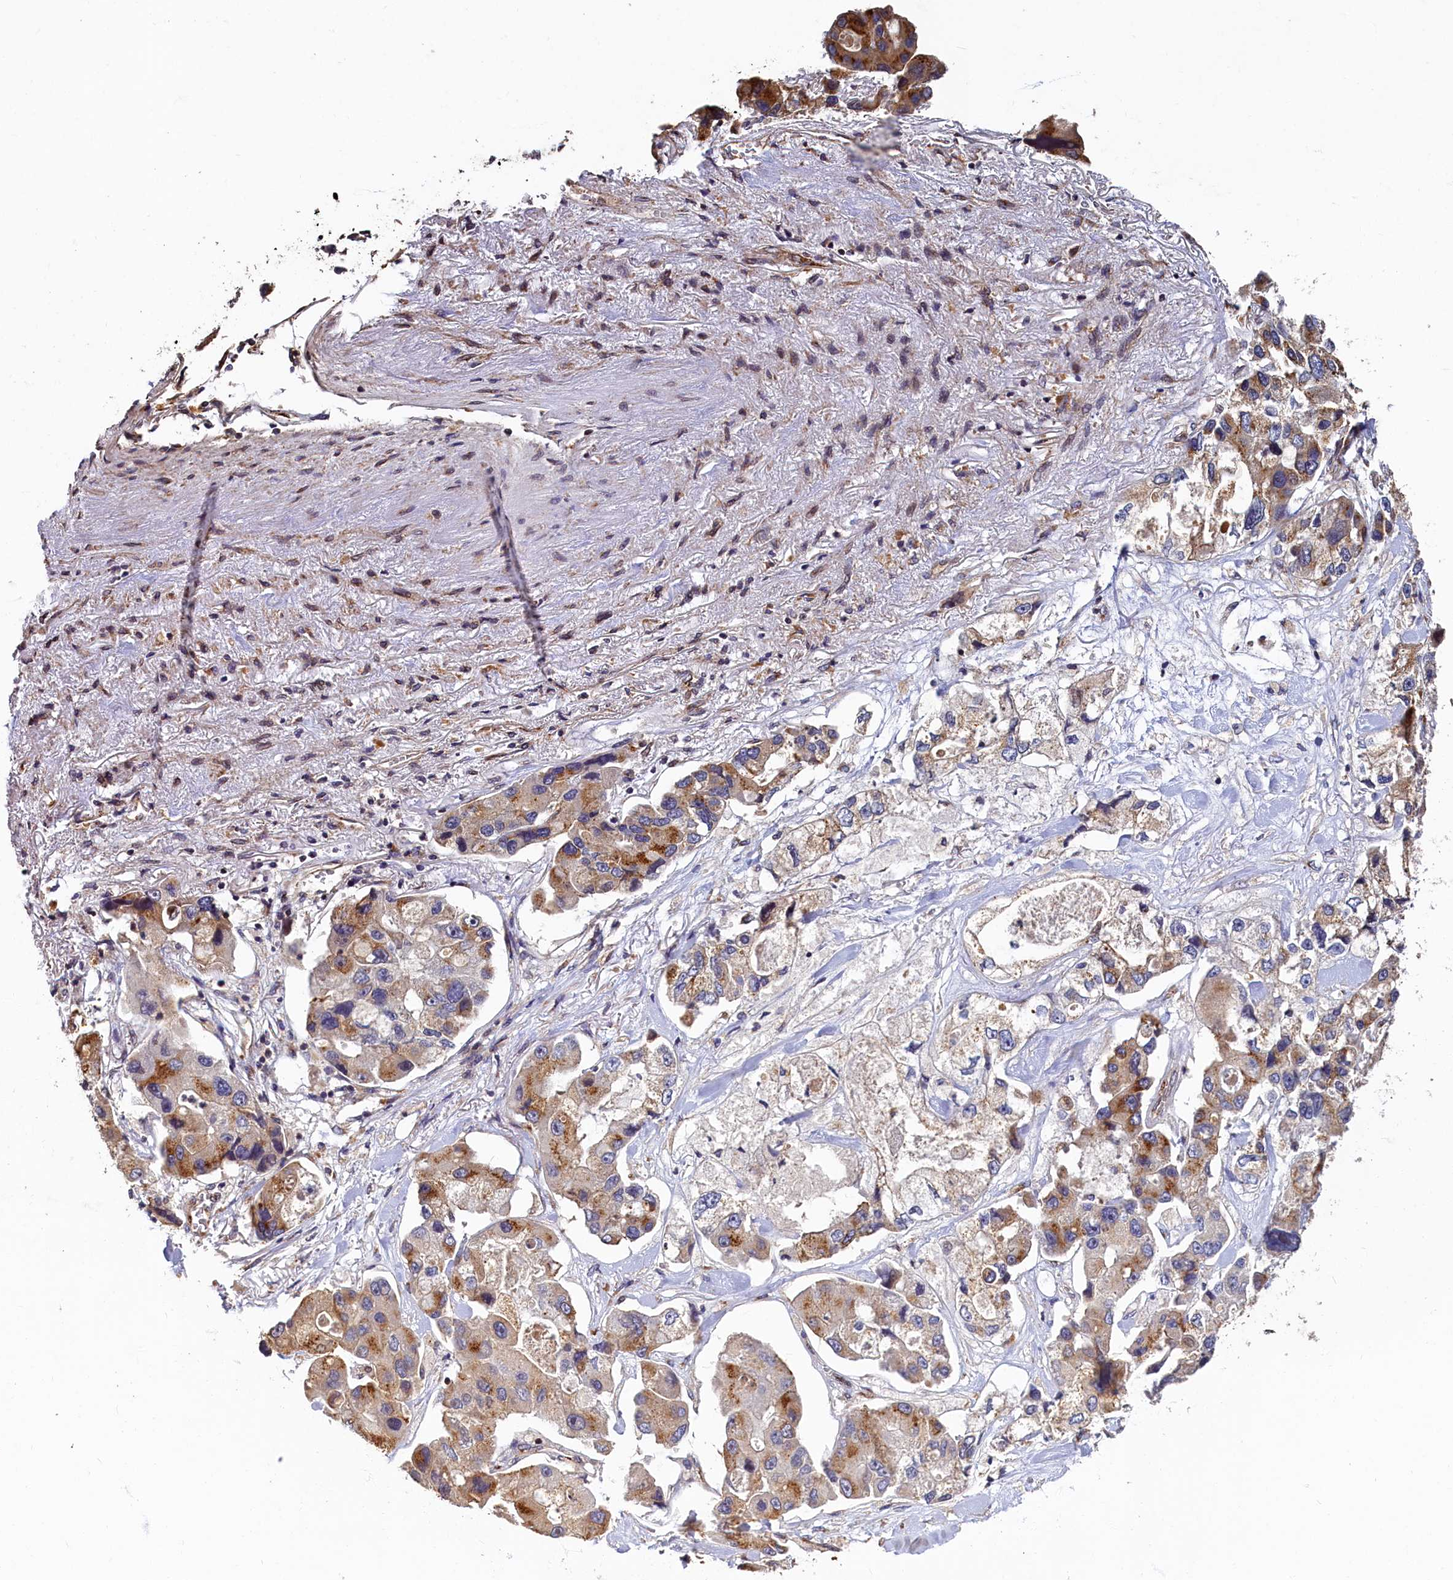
{"staining": {"intensity": "moderate", "quantity": ">75%", "location": "cytoplasmic/membranous"}, "tissue": "lung cancer", "cell_type": "Tumor cells", "image_type": "cancer", "snomed": [{"axis": "morphology", "description": "Adenocarcinoma, NOS"}, {"axis": "topography", "description": "Lung"}], "caption": "Adenocarcinoma (lung) stained with a brown dye displays moderate cytoplasmic/membranous positive expression in approximately >75% of tumor cells.", "gene": "TMEM181", "patient": {"sex": "female", "age": 54}}